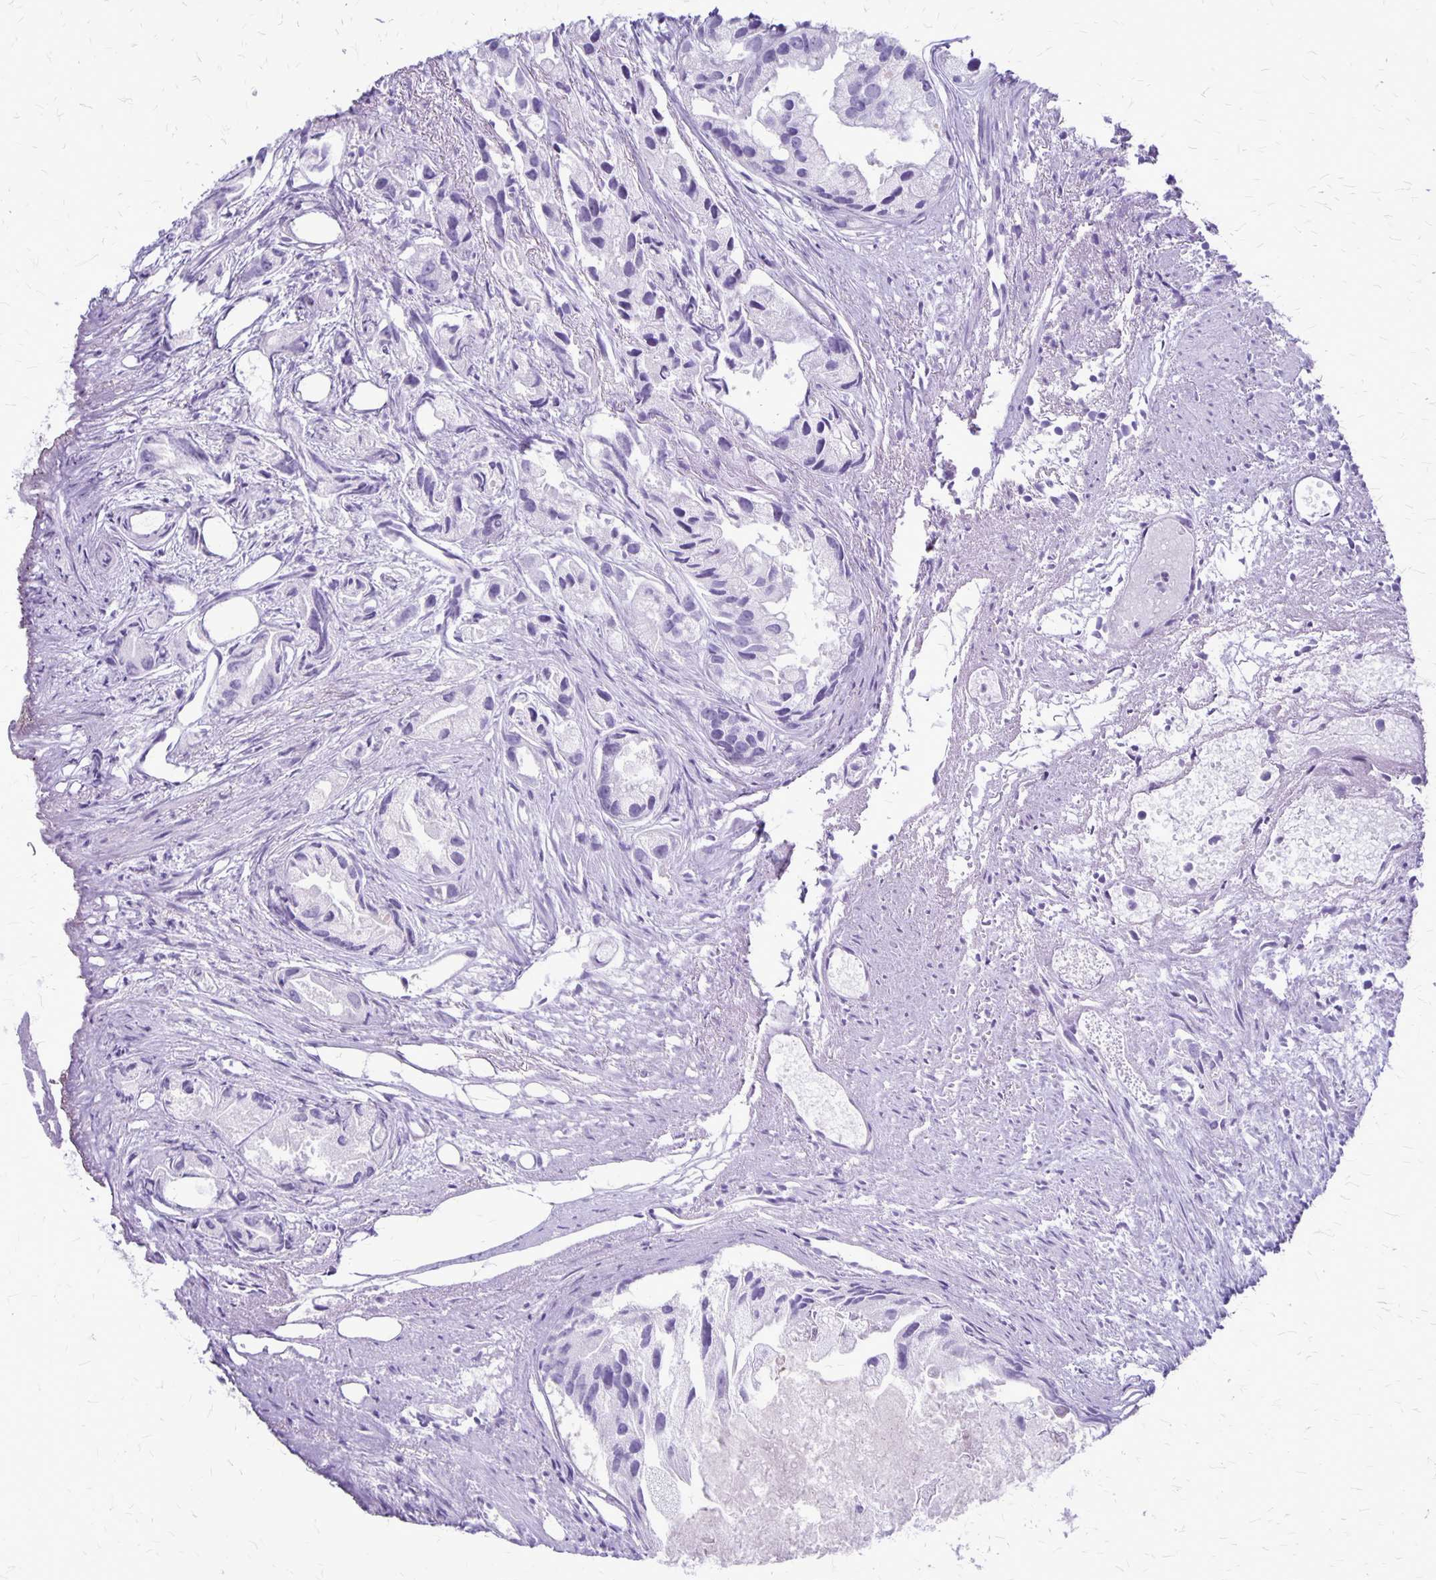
{"staining": {"intensity": "negative", "quantity": "none", "location": "none"}, "tissue": "prostate cancer", "cell_type": "Tumor cells", "image_type": "cancer", "snomed": [{"axis": "morphology", "description": "Adenocarcinoma, High grade"}, {"axis": "topography", "description": "Prostate"}], "caption": "Tumor cells show no significant staining in prostate cancer (adenocarcinoma (high-grade)).", "gene": "PLXNB3", "patient": {"sex": "male", "age": 84}}